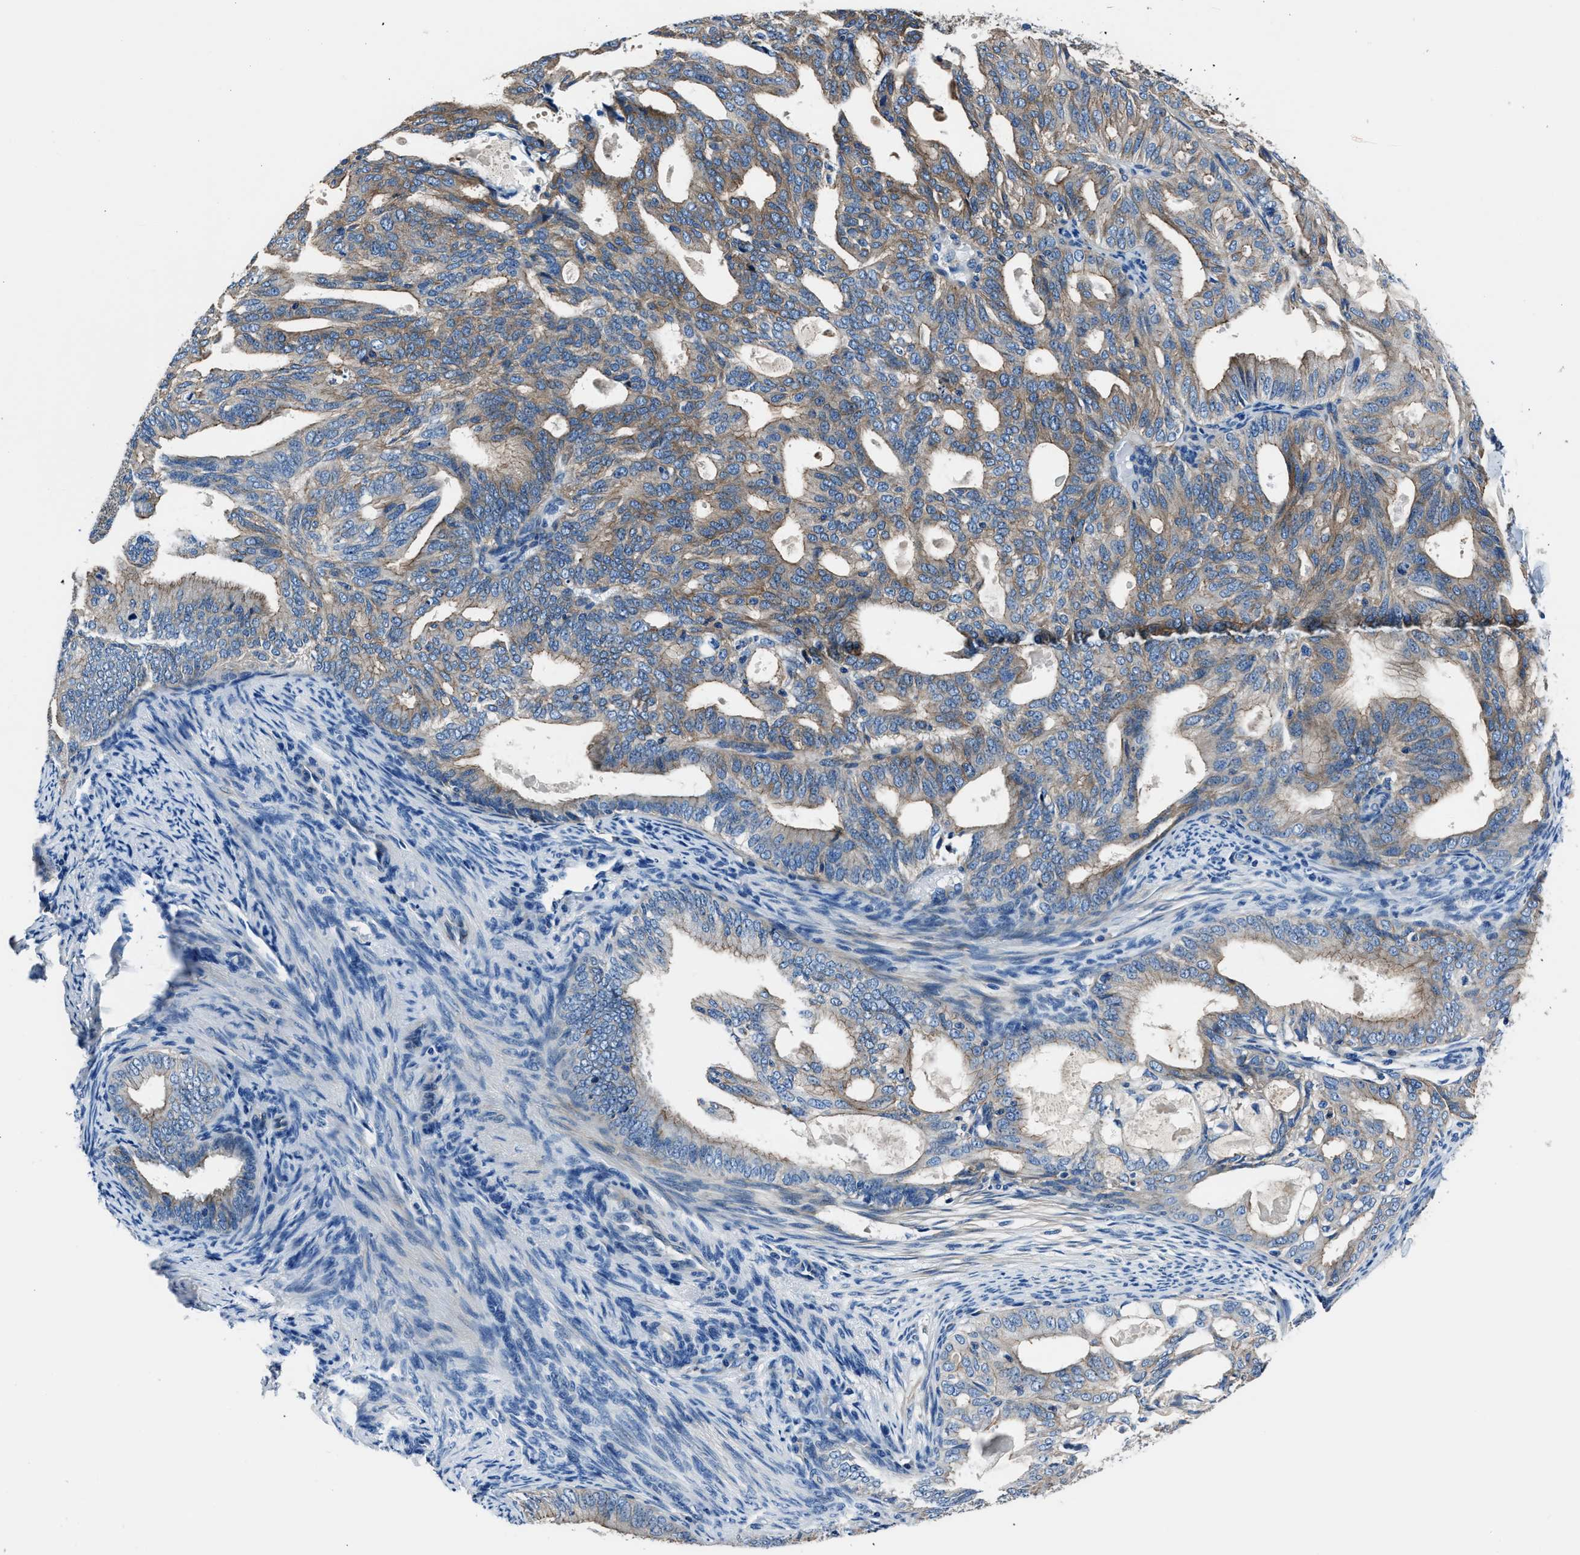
{"staining": {"intensity": "moderate", "quantity": ">75%", "location": "cytoplasmic/membranous"}, "tissue": "endometrial cancer", "cell_type": "Tumor cells", "image_type": "cancer", "snomed": [{"axis": "morphology", "description": "Adenocarcinoma, NOS"}, {"axis": "topography", "description": "Endometrium"}], "caption": "Tumor cells reveal medium levels of moderate cytoplasmic/membranous expression in approximately >75% of cells in human adenocarcinoma (endometrial). (brown staining indicates protein expression, while blue staining denotes nuclei).", "gene": "LMO7", "patient": {"sex": "female", "age": 58}}